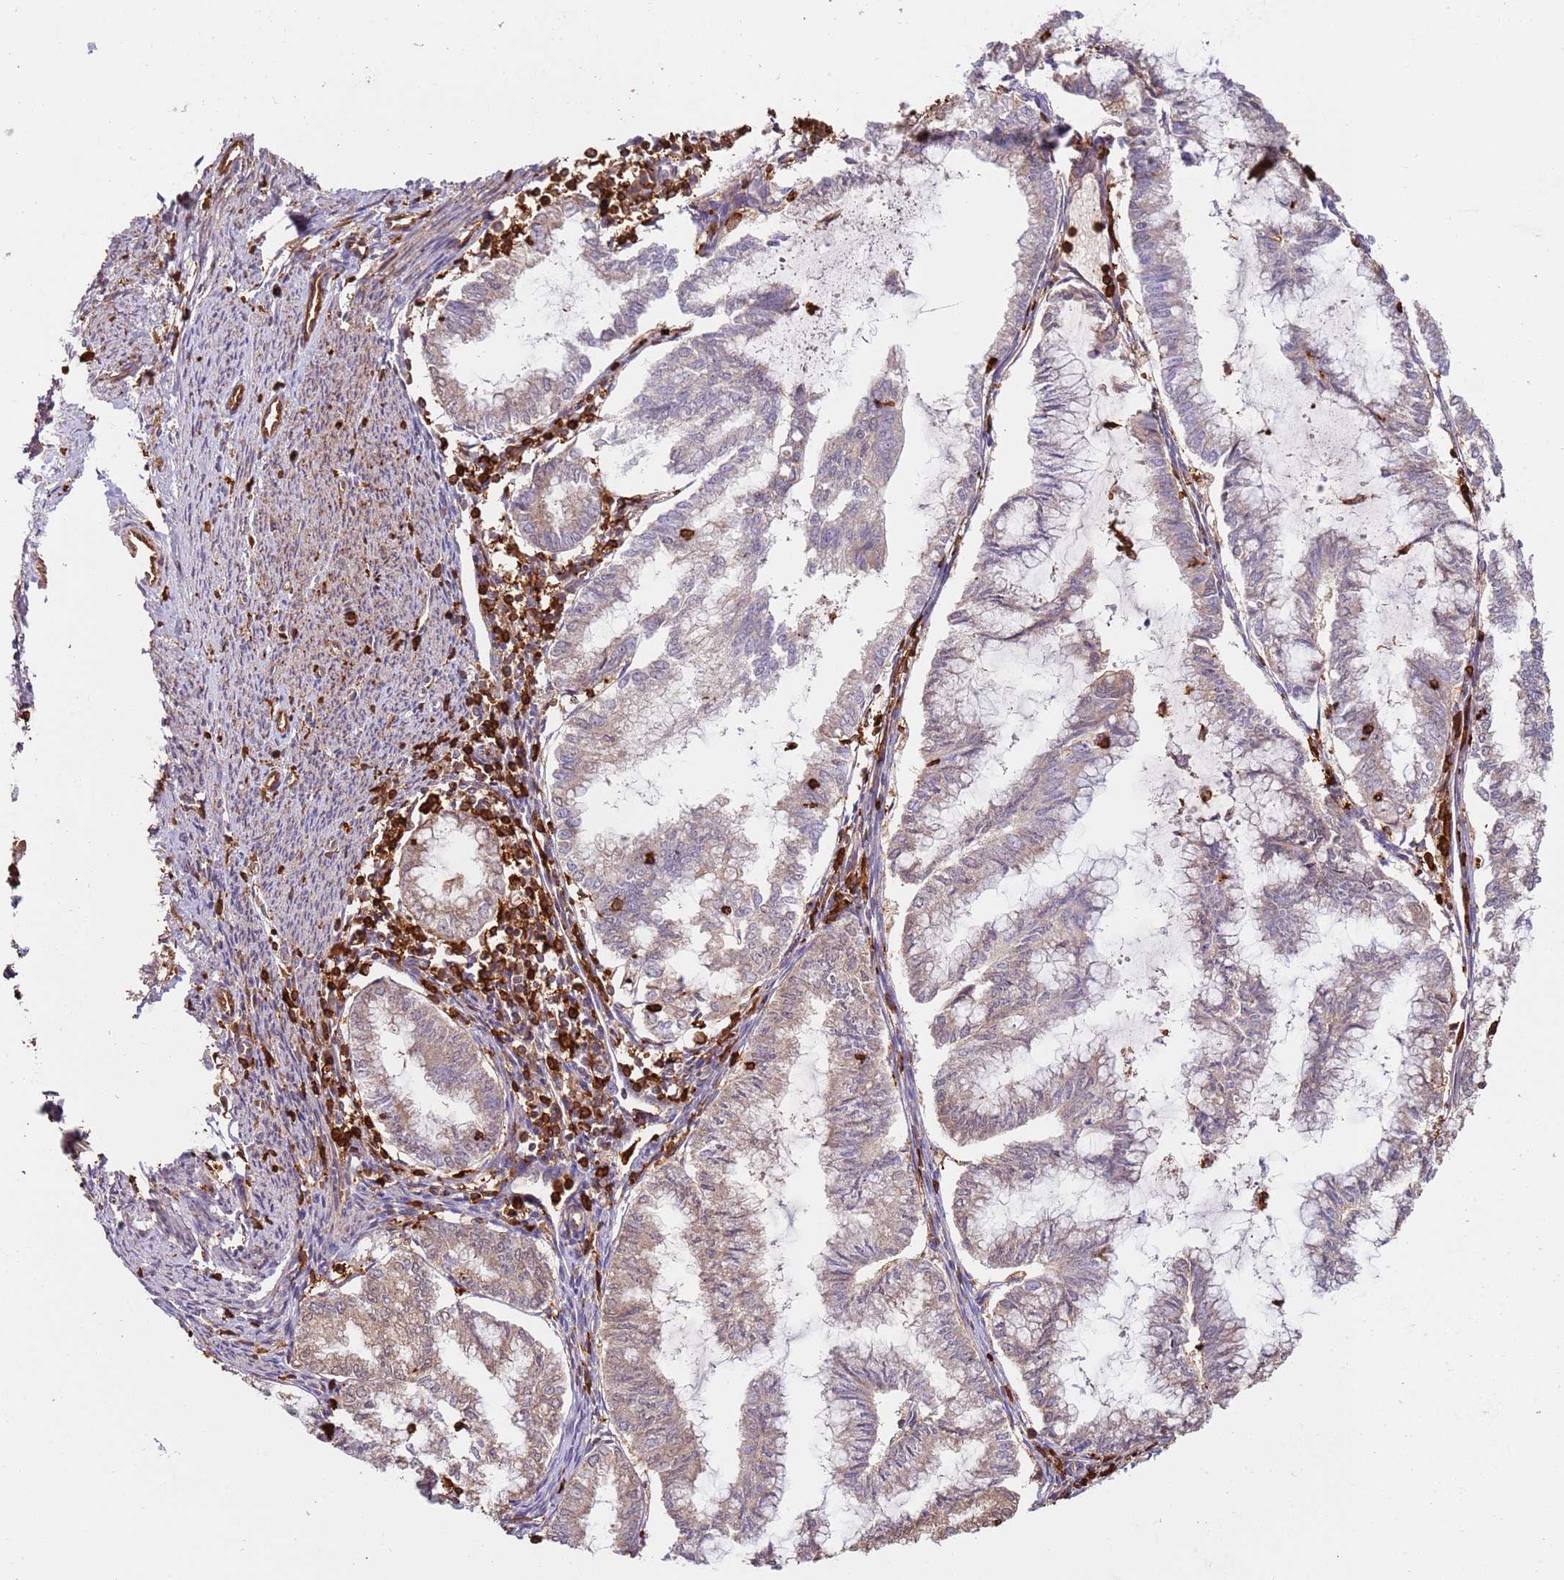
{"staining": {"intensity": "weak", "quantity": "25%-75%", "location": "cytoplasmic/membranous"}, "tissue": "endometrial cancer", "cell_type": "Tumor cells", "image_type": "cancer", "snomed": [{"axis": "morphology", "description": "Adenocarcinoma, NOS"}, {"axis": "topography", "description": "Endometrium"}], "caption": "Tumor cells reveal weak cytoplasmic/membranous expression in approximately 25%-75% of cells in adenocarcinoma (endometrial). Immunohistochemistry stains the protein of interest in brown and the nuclei are stained blue.", "gene": "OR6P1", "patient": {"sex": "female", "age": 79}}